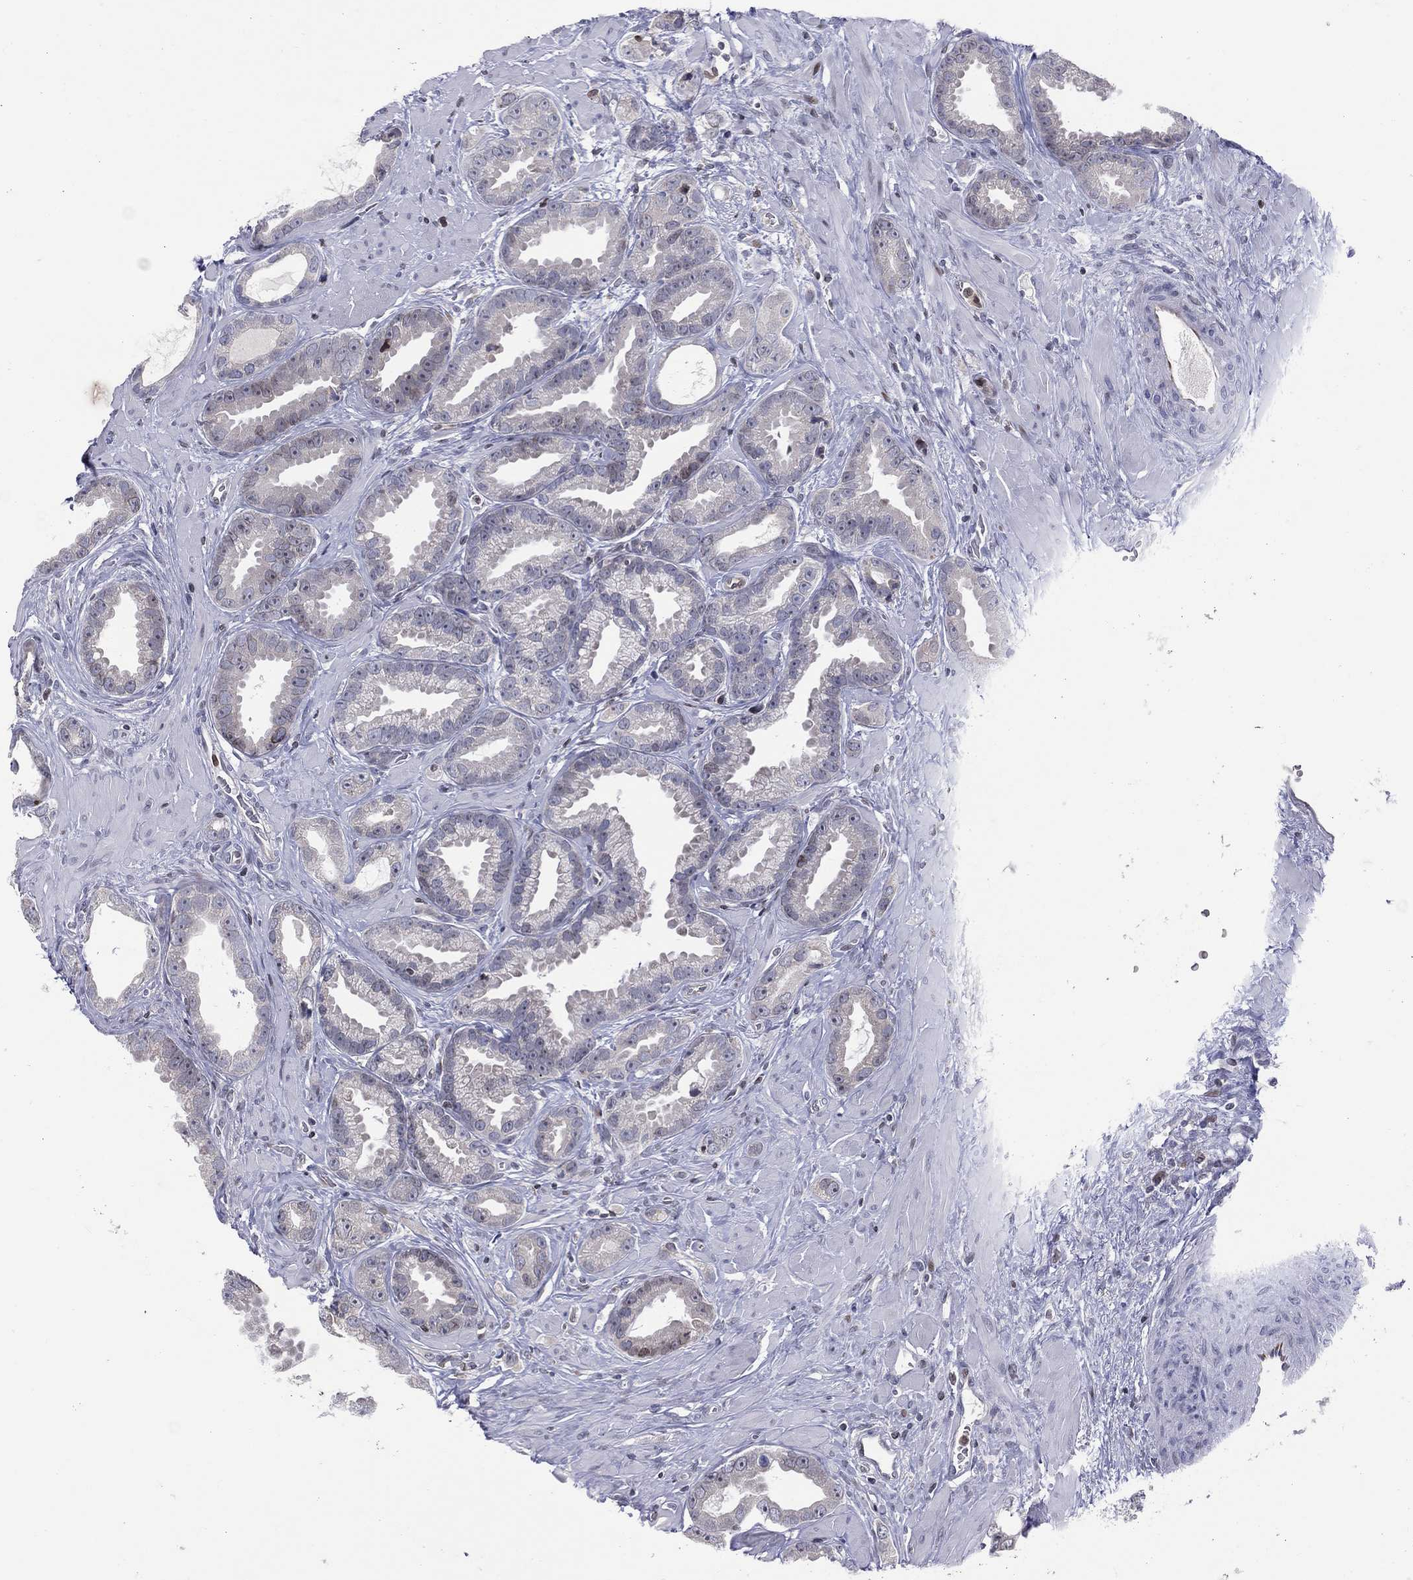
{"staining": {"intensity": "moderate", "quantity": "<25%", "location": "nuclear"}, "tissue": "prostate cancer", "cell_type": "Tumor cells", "image_type": "cancer", "snomed": [{"axis": "morphology", "description": "Adenocarcinoma, Low grade"}, {"axis": "topography", "description": "Prostate"}], "caption": "There is low levels of moderate nuclear expression in tumor cells of prostate low-grade adenocarcinoma, as demonstrated by immunohistochemical staining (brown color).", "gene": "DBF4B", "patient": {"sex": "male", "age": 68}}